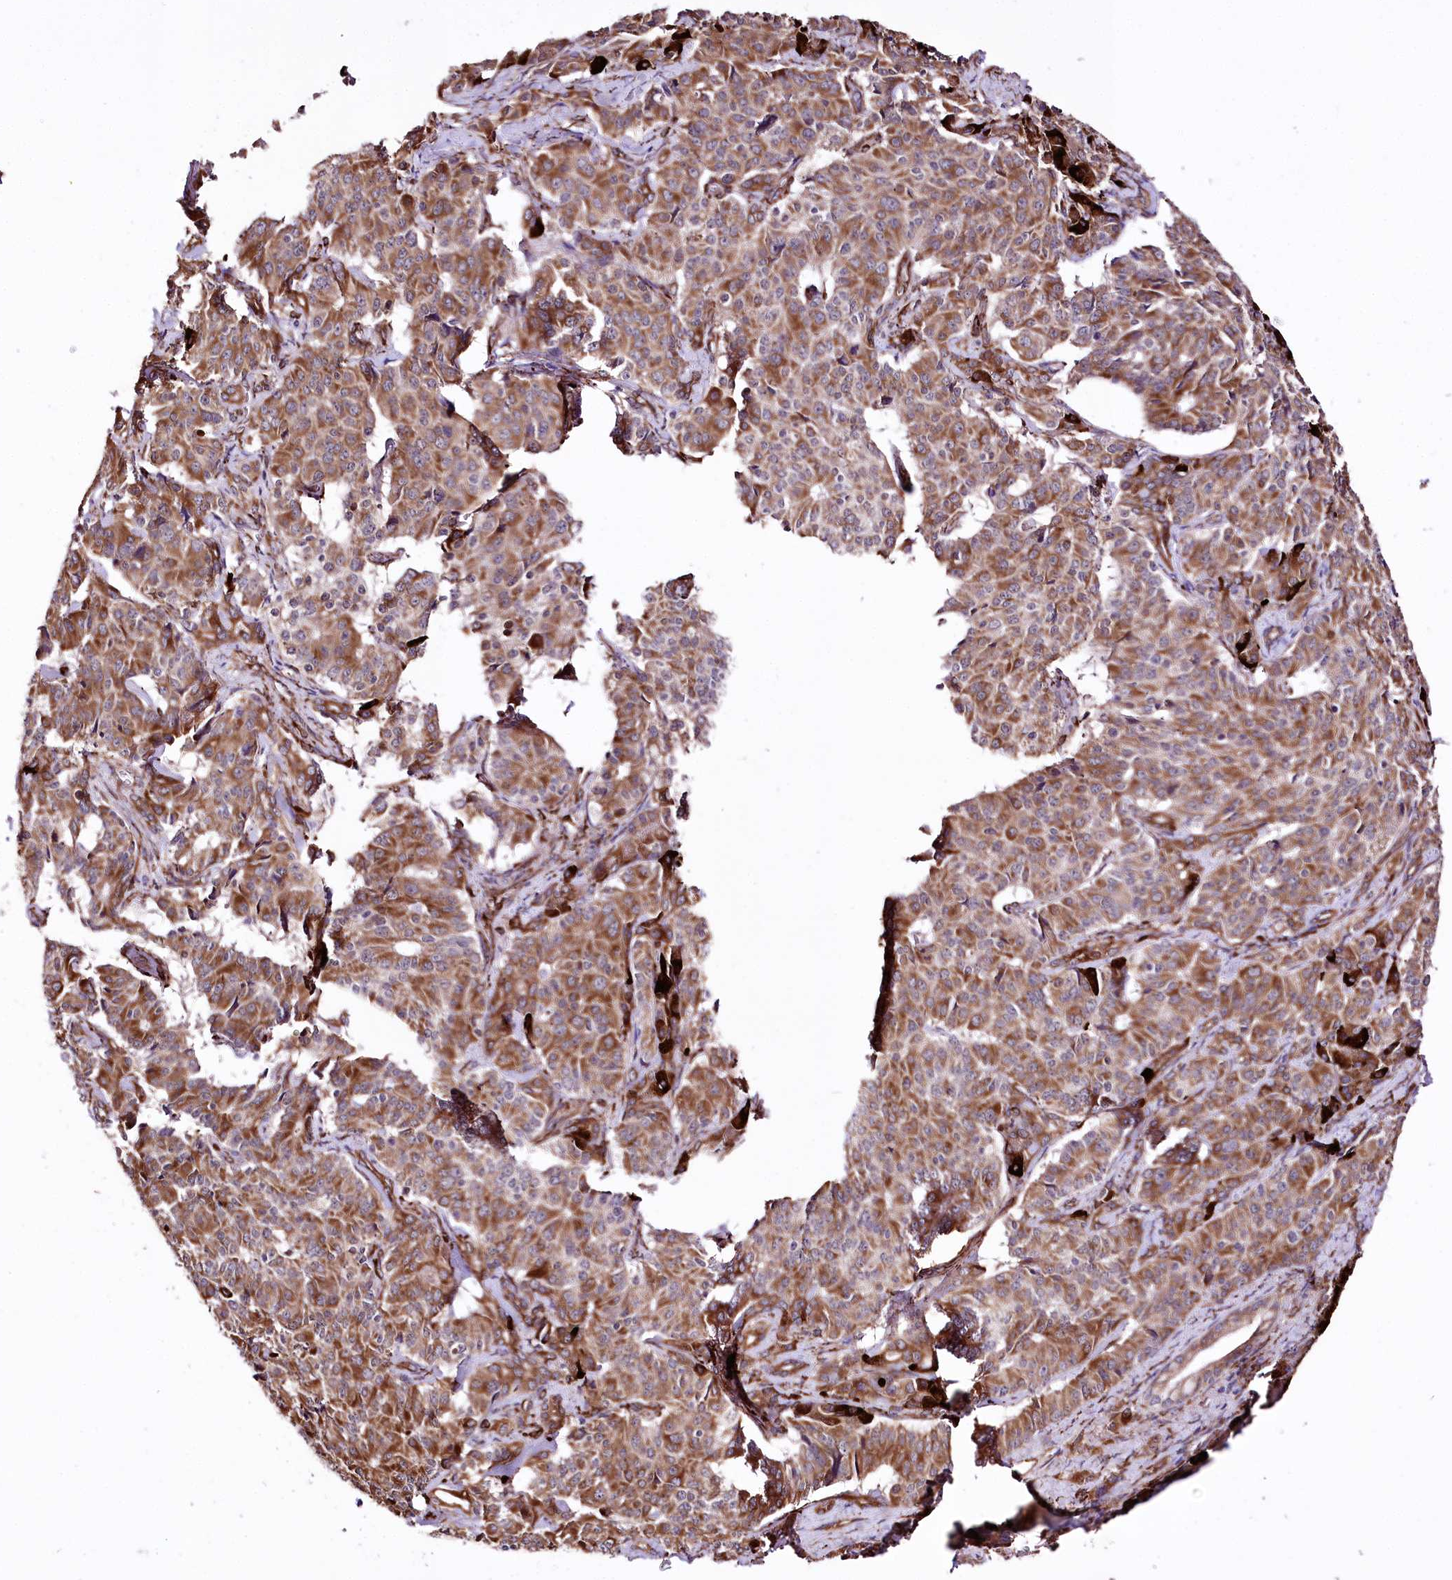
{"staining": {"intensity": "moderate", "quantity": ">75%", "location": "cytoplasmic/membranous"}, "tissue": "pancreatic cancer", "cell_type": "Tumor cells", "image_type": "cancer", "snomed": [{"axis": "morphology", "description": "Adenocarcinoma, NOS"}, {"axis": "topography", "description": "Pancreas"}], "caption": "This histopathology image displays adenocarcinoma (pancreatic) stained with immunohistochemistry to label a protein in brown. The cytoplasmic/membranous of tumor cells show moderate positivity for the protein. Nuclei are counter-stained blue.", "gene": "WWC1", "patient": {"sex": "female", "age": 74}}